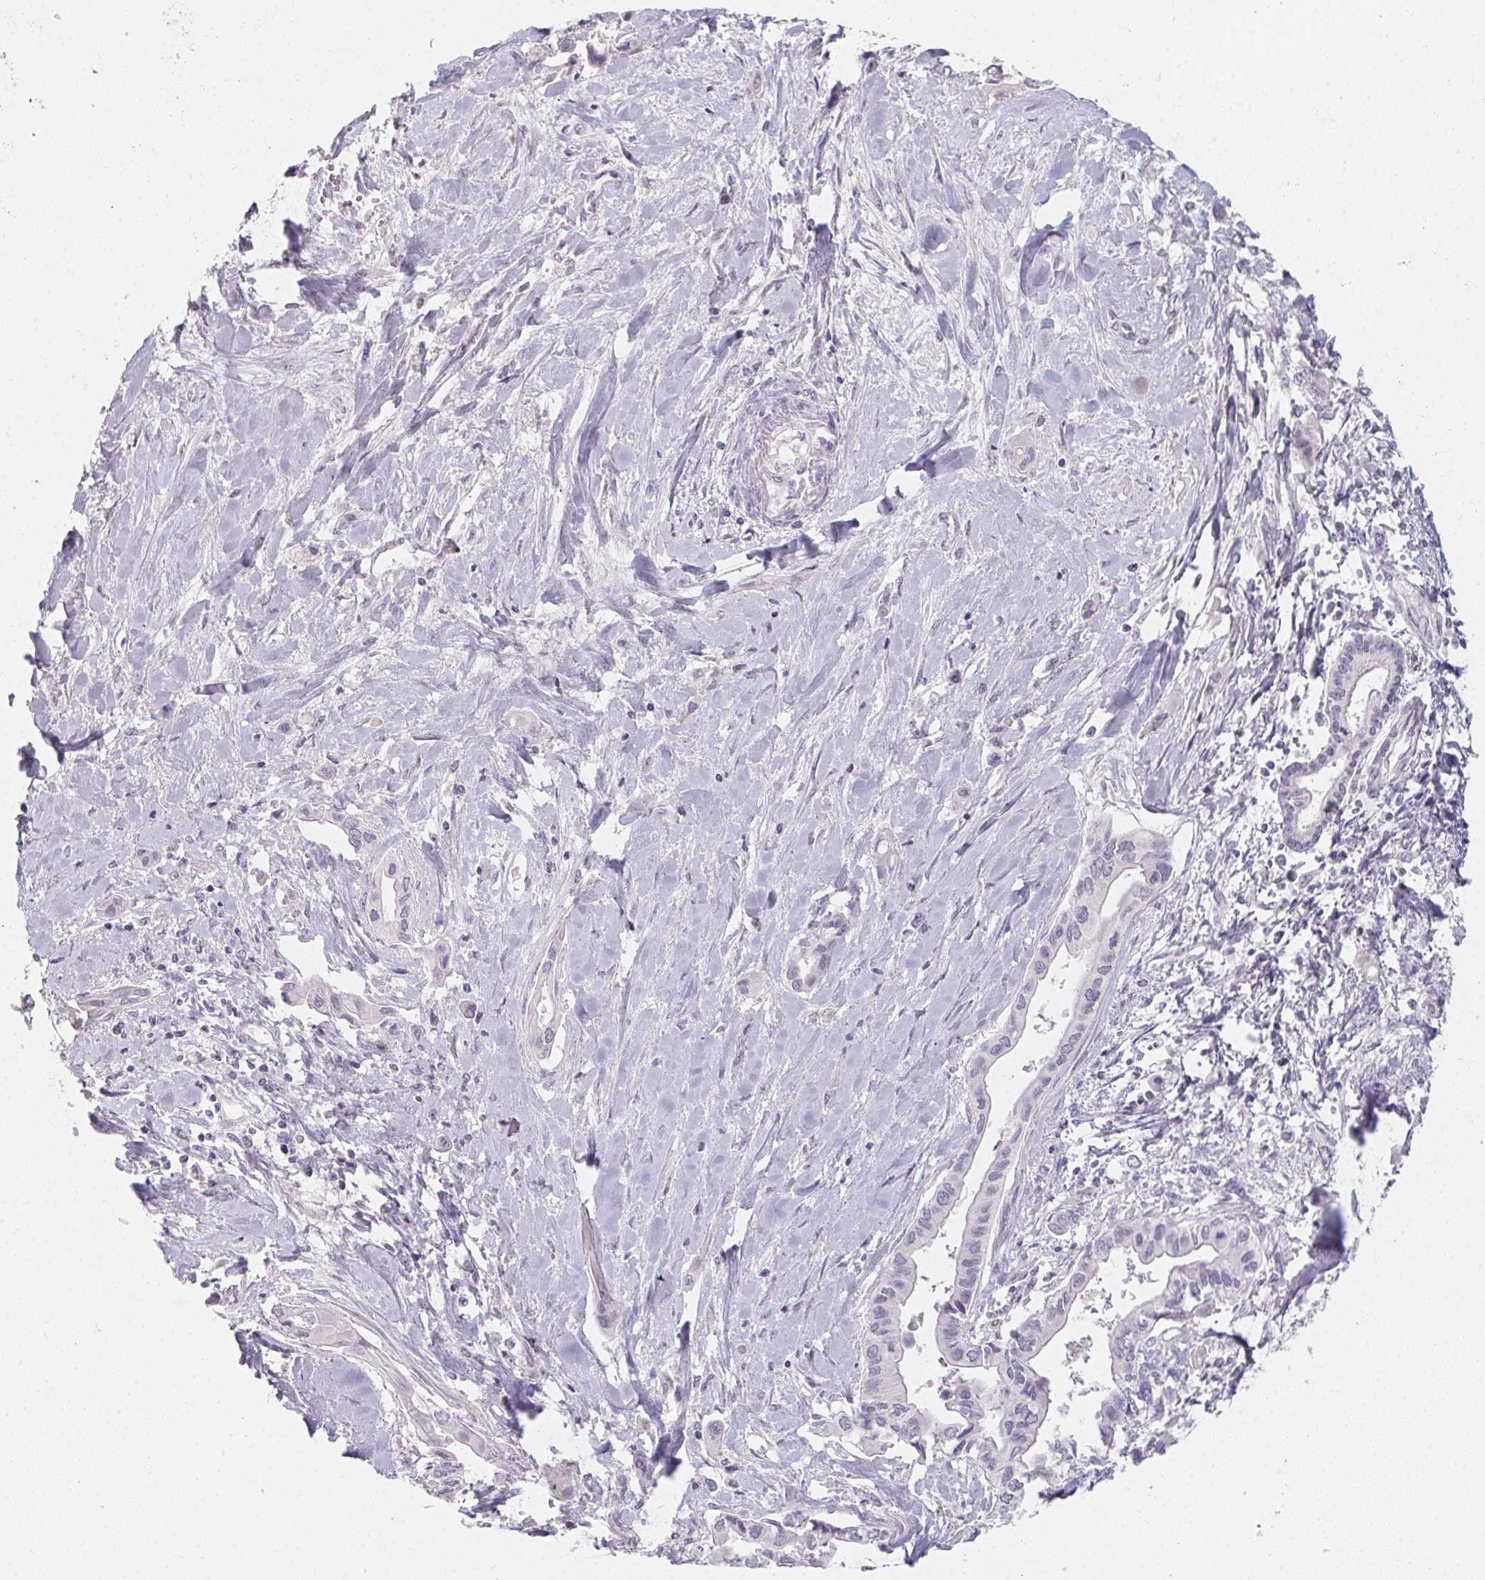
{"staining": {"intensity": "negative", "quantity": "none", "location": "none"}, "tissue": "liver cancer", "cell_type": "Tumor cells", "image_type": "cancer", "snomed": [{"axis": "morphology", "description": "Cholangiocarcinoma"}, {"axis": "topography", "description": "Liver"}], "caption": "Tumor cells show no significant expression in liver cancer. (DAB immunohistochemistry (IHC) with hematoxylin counter stain).", "gene": "ZBBX", "patient": {"sex": "female", "age": 64}}